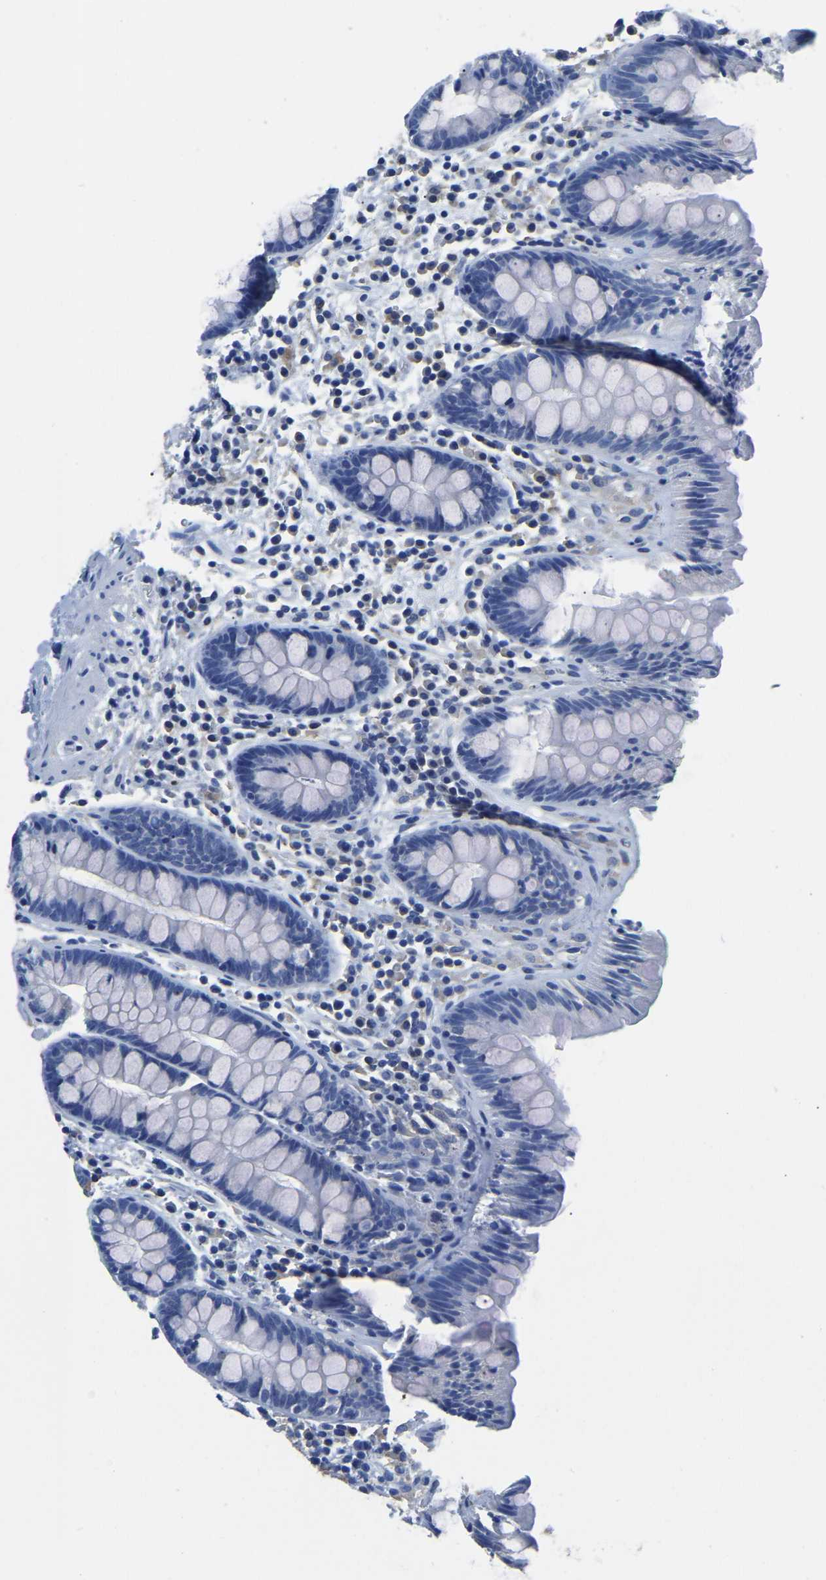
{"staining": {"intensity": "negative", "quantity": "none", "location": "none"}, "tissue": "colon", "cell_type": "Endothelial cells", "image_type": "normal", "snomed": [{"axis": "morphology", "description": "Normal tissue, NOS"}, {"axis": "topography", "description": "Colon"}], "caption": "A micrograph of human colon is negative for staining in endothelial cells. (DAB (3,3'-diaminobenzidine) IHC visualized using brightfield microscopy, high magnification).", "gene": "ZDHHC13", "patient": {"sex": "female", "age": 80}}